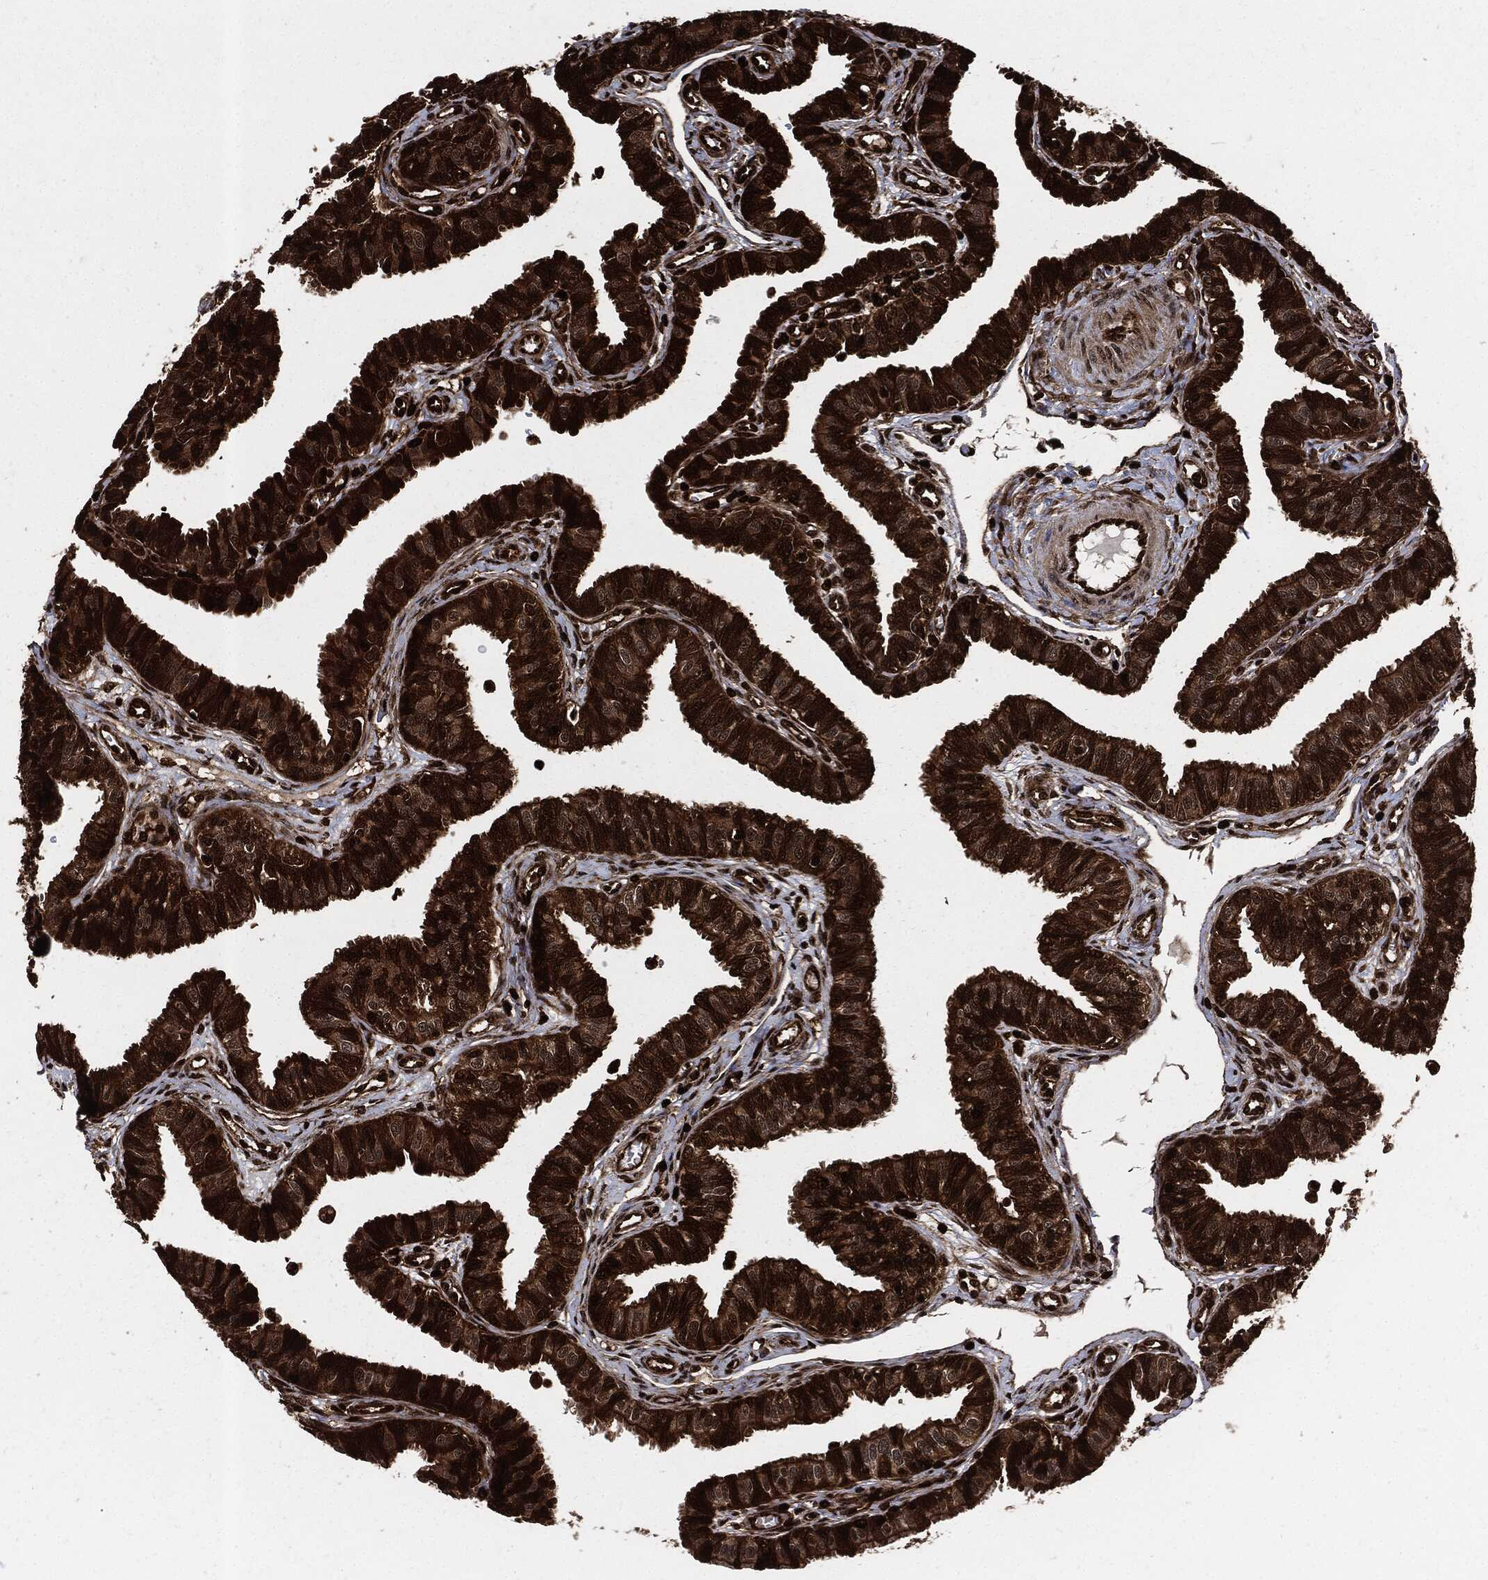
{"staining": {"intensity": "strong", "quantity": ">75%", "location": "cytoplasmic/membranous"}, "tissue": "fallopian tube", "cell_type": "Glandular cells", "image_type": "normal", "snomed": [{"axis": "morphology", "description": "Normal tissue, NOS"}, {"axis": "topography", "description": "Fallopian tube"}], "caption": "Fallopian tube was stained to show a protein in brown. There is high levels of strong cytoplasmic/membranous expression in approximately >75% of glandular cells. (DAB (3,3'-diaminobenzidine) IHC, brown staining for protein, blue staining for nuclei).", "gene": "YWHAB", "patient": {"sex": "female", "age": 36}}